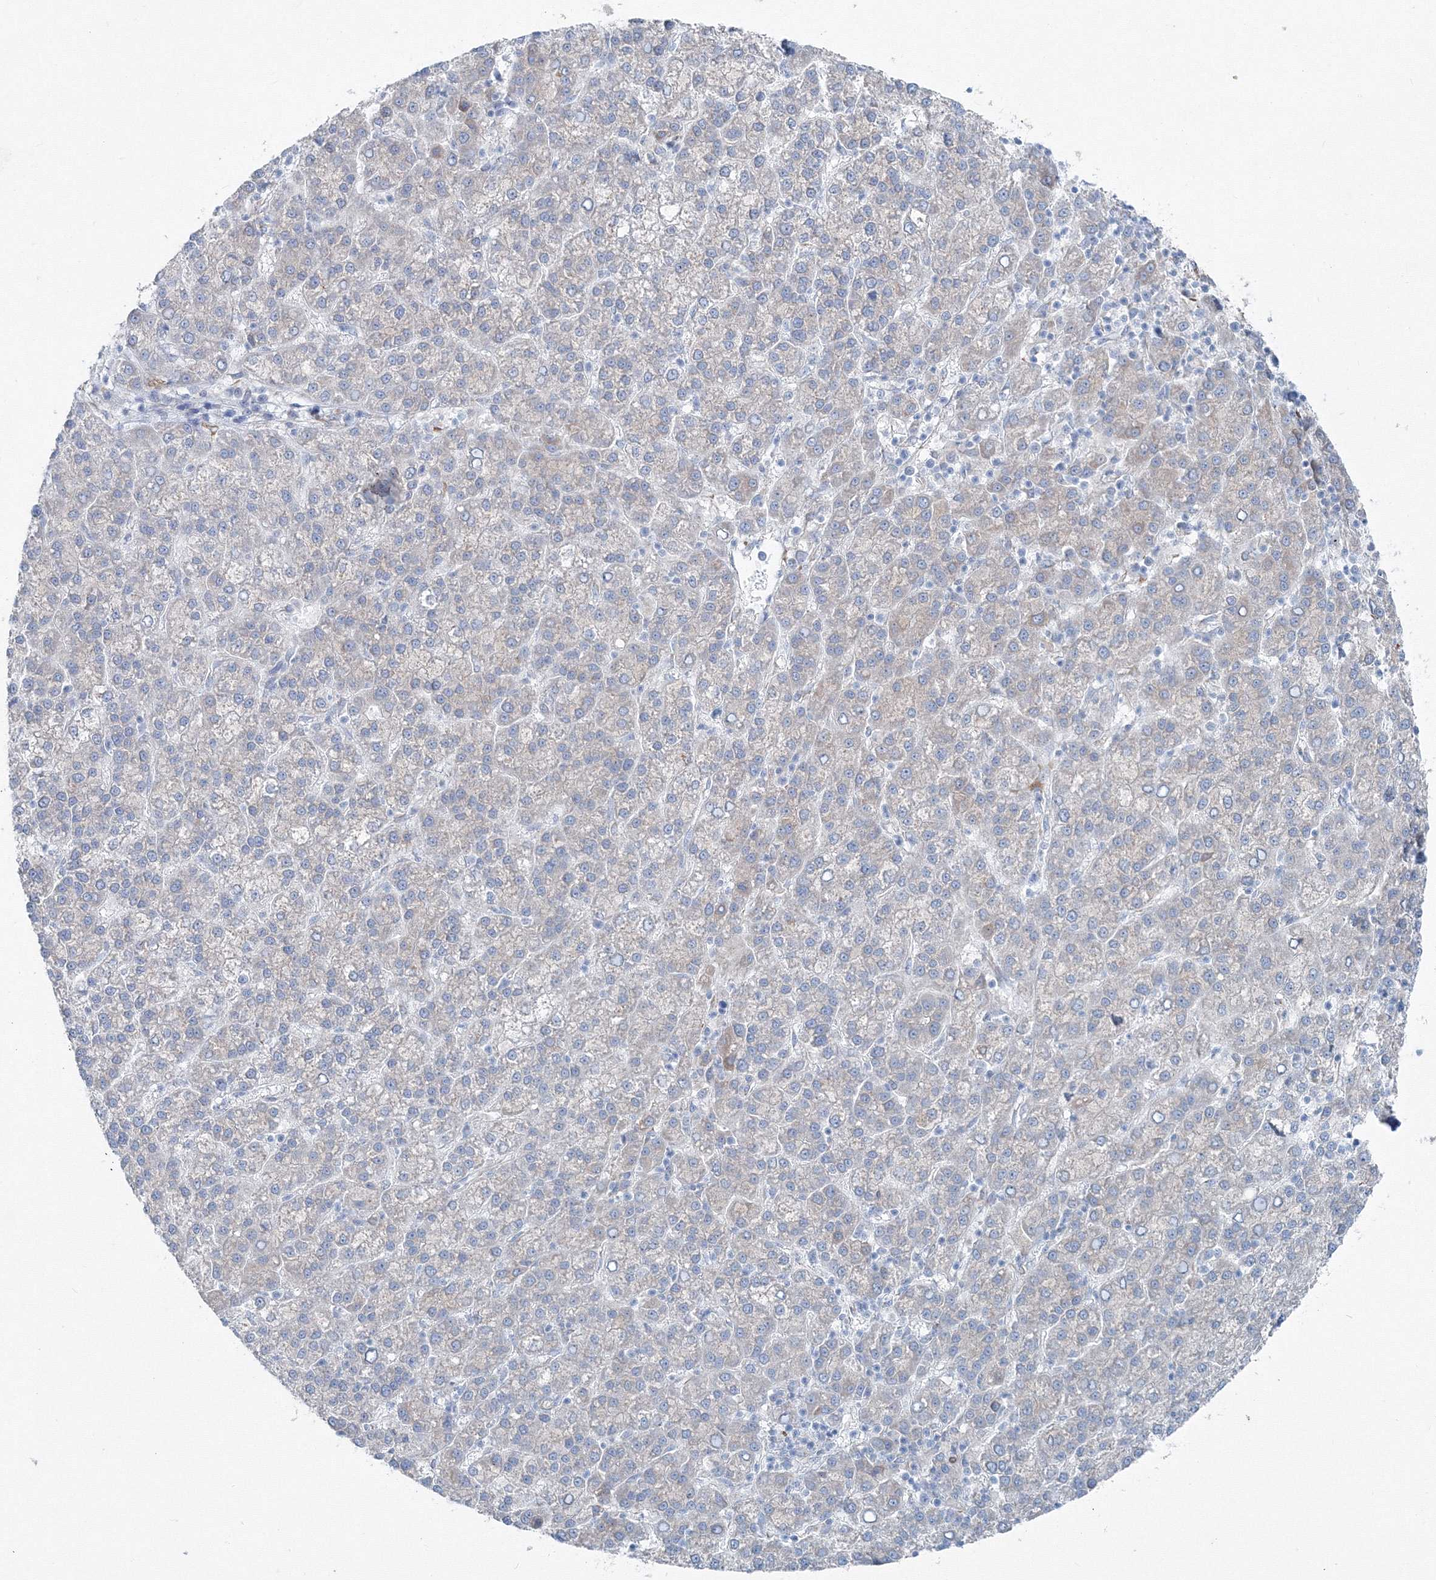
{"staining": {"intensity": "negative", "quantity": "none", "location": "none"}, "tissue": "liver cancer", "cell_type": "Tumor cells", "image_type": "cancer", "snomed": [{"axis": "morphology", "description": "Carcinoma, Hepatocellular, NOS"}, {"axis": "topography", "description": "Liver"}], "caption": "The histopathology image reveals no staining of tumor cells in liver cancer.", "gene": "RCN1", "patient": {"sex": "female", "age": 58}}